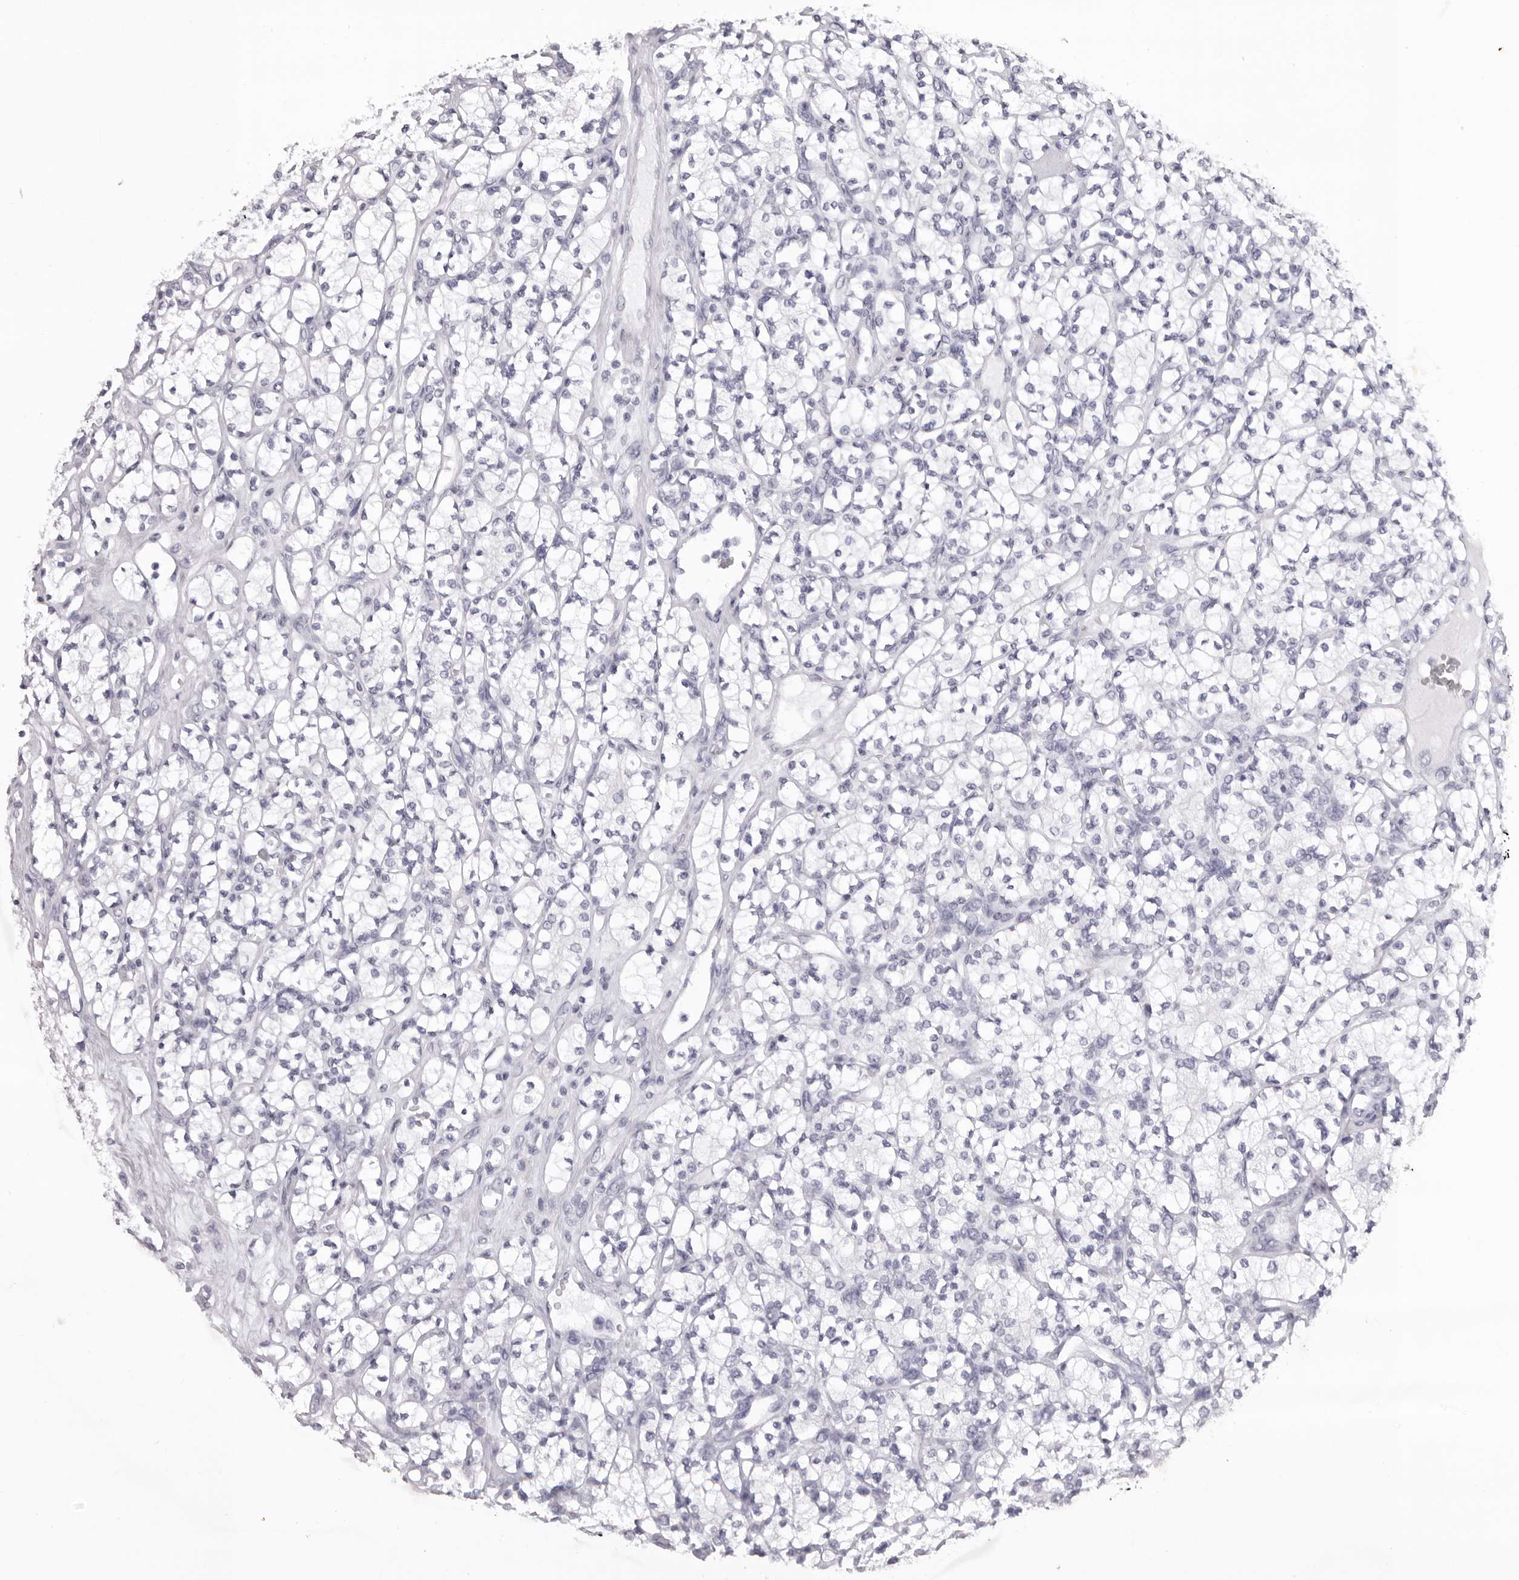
{"staining": {"intensity": "negative", "quantity": "none", "location": "none"}, "tissue": "renal cancer", "cell_type": "Tumor cells", "image_type": "cancer", "snomed": [{"axis": "morphology", "description": "Adenocarcinoma, NOS"}, {"axis": "topography", "description": "Kidney"}], "caption": "Image shows no significant protein positivity in tumor cells of renal adenocarcinoma.", "gene": "CST1", "patient": {"sex": "male", "age": 77}}